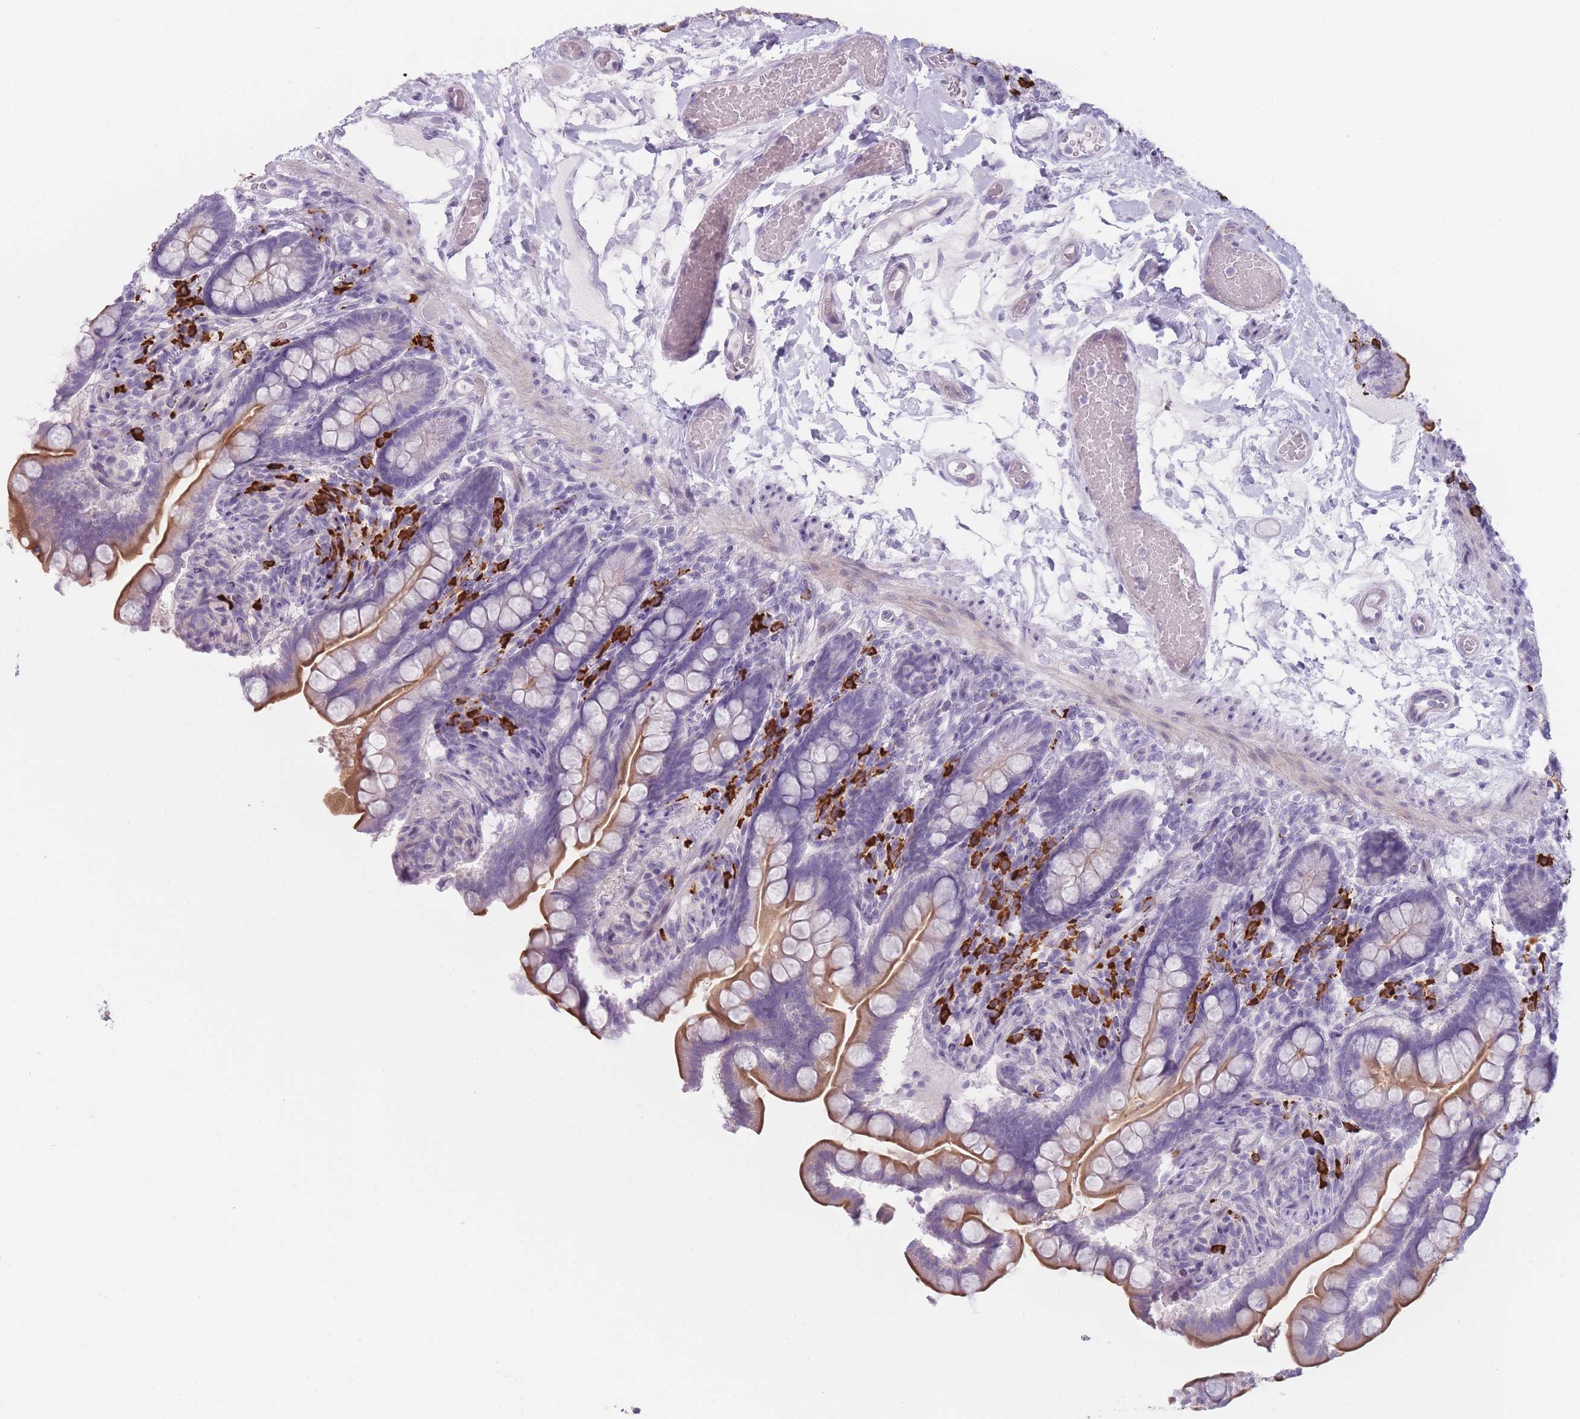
{"staining": {"intensity": "moderate", "quantity": "25%-75%", "location": "cytoplasmic/membranous"}, "tissue": "small intestine", "cell_type": "Glandular cells", "image_type": "normal", "snomed": [{"axis": "morphology", "description": "Normal tissue, NOS"}, {"axis": "topography", "description": "Small intestine"}], "caption": "Normal small intestine shows moderate cytoplasmic/membranous staining in about 25%-75% of glandular cells, visualized by immunohistochemistry.", "gene": "PLEKHG2", "patient": {"sex": "female", "age": 64}}